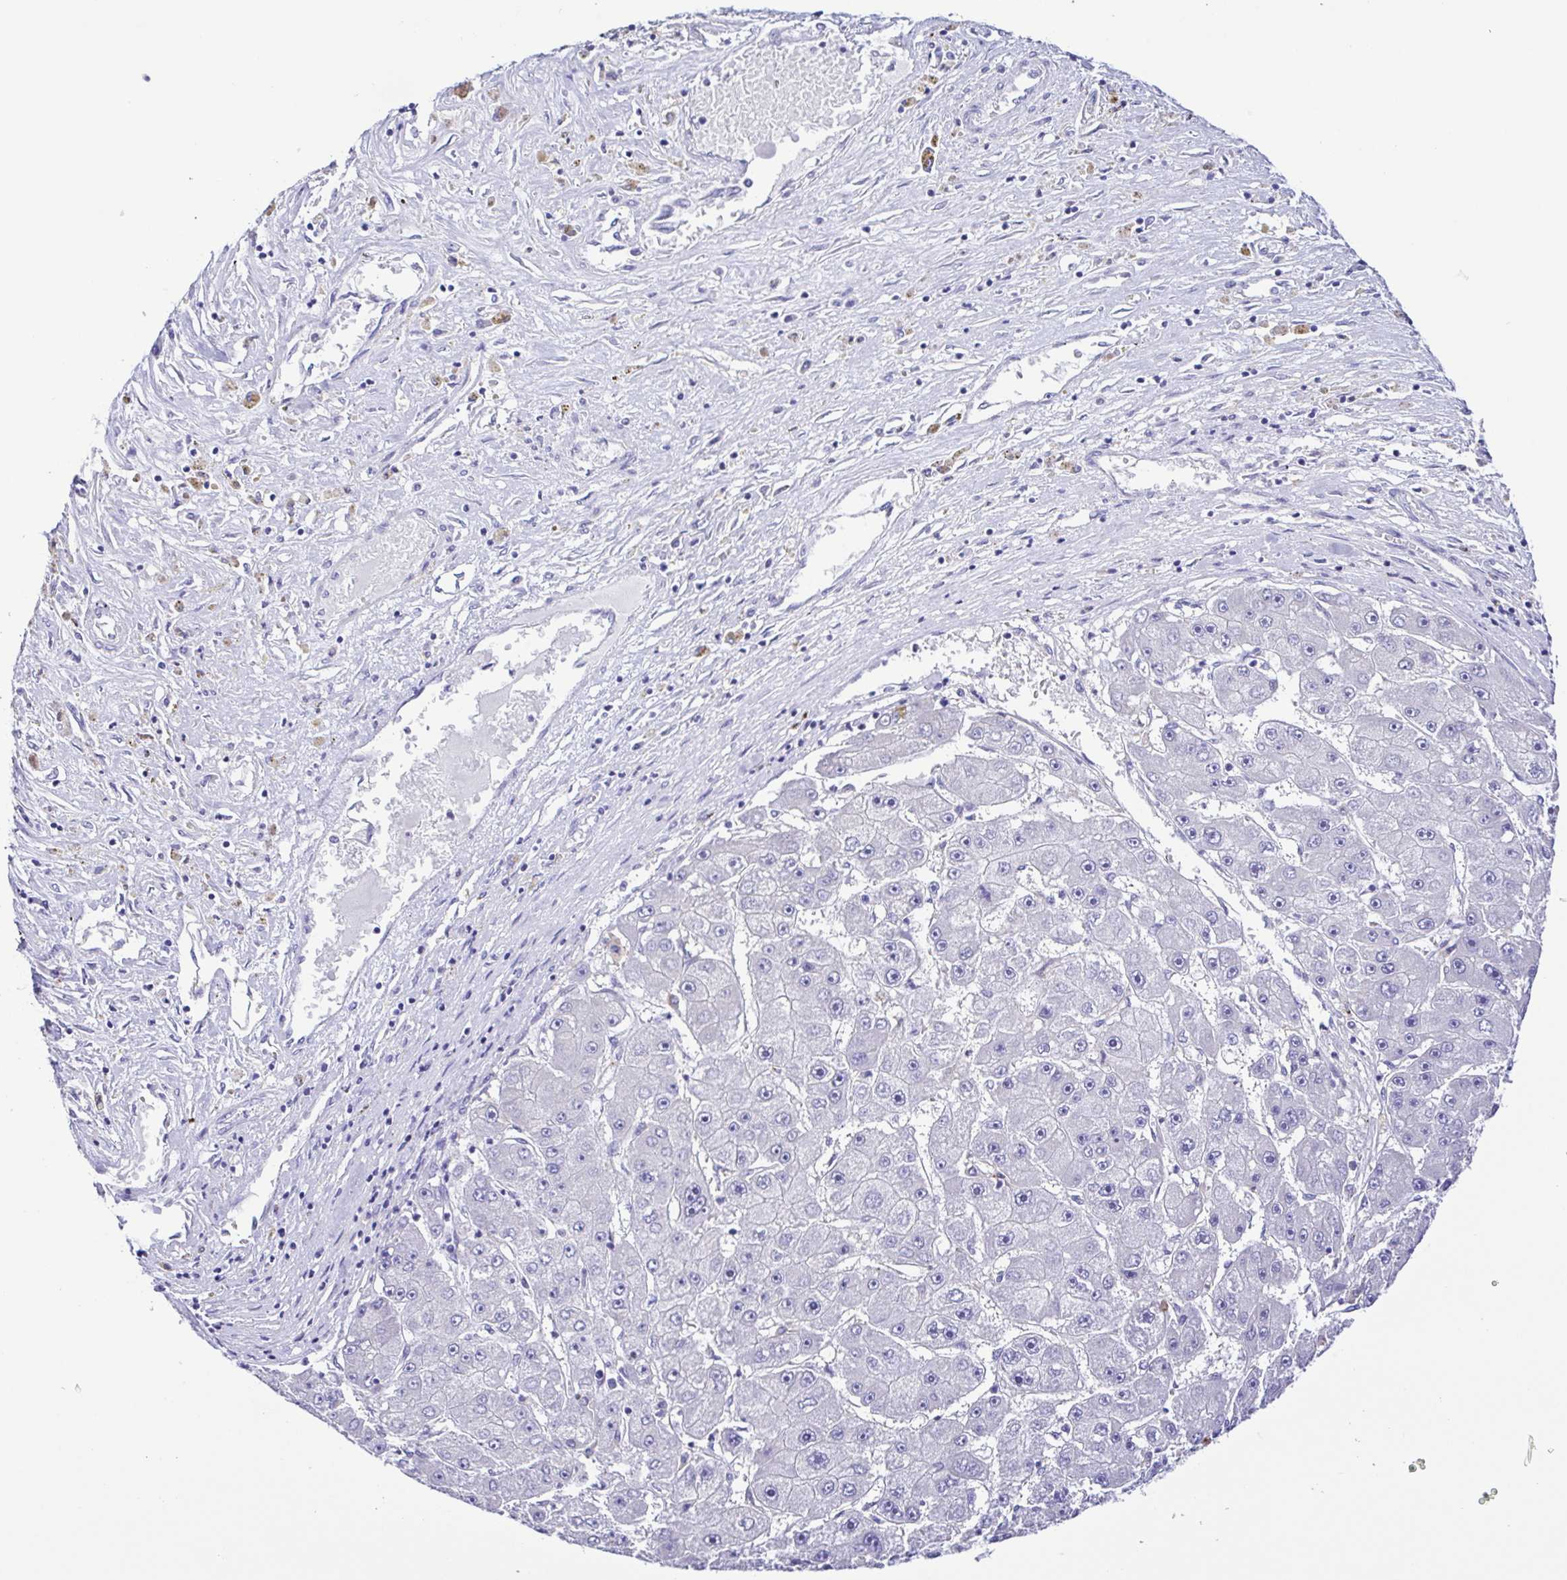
{"staining": {"intensity": "negative", "quantity": "none", "location": "none"}, "tissue": "liver cancer", "cell_type": "Tumor cells", "image_type": "cancer", "snomed": [{"axis": "morphology", "description": "Carcinoma, Hepatocellular, NOS"}, {"axis": "topography", "description": "Liver"}], "caption": "Tumor cells are negative for brown protein staining in hepatocellular carcinoma (liver).", "gene": "CD72", "patient": {"sex": "female", "age": 61}}